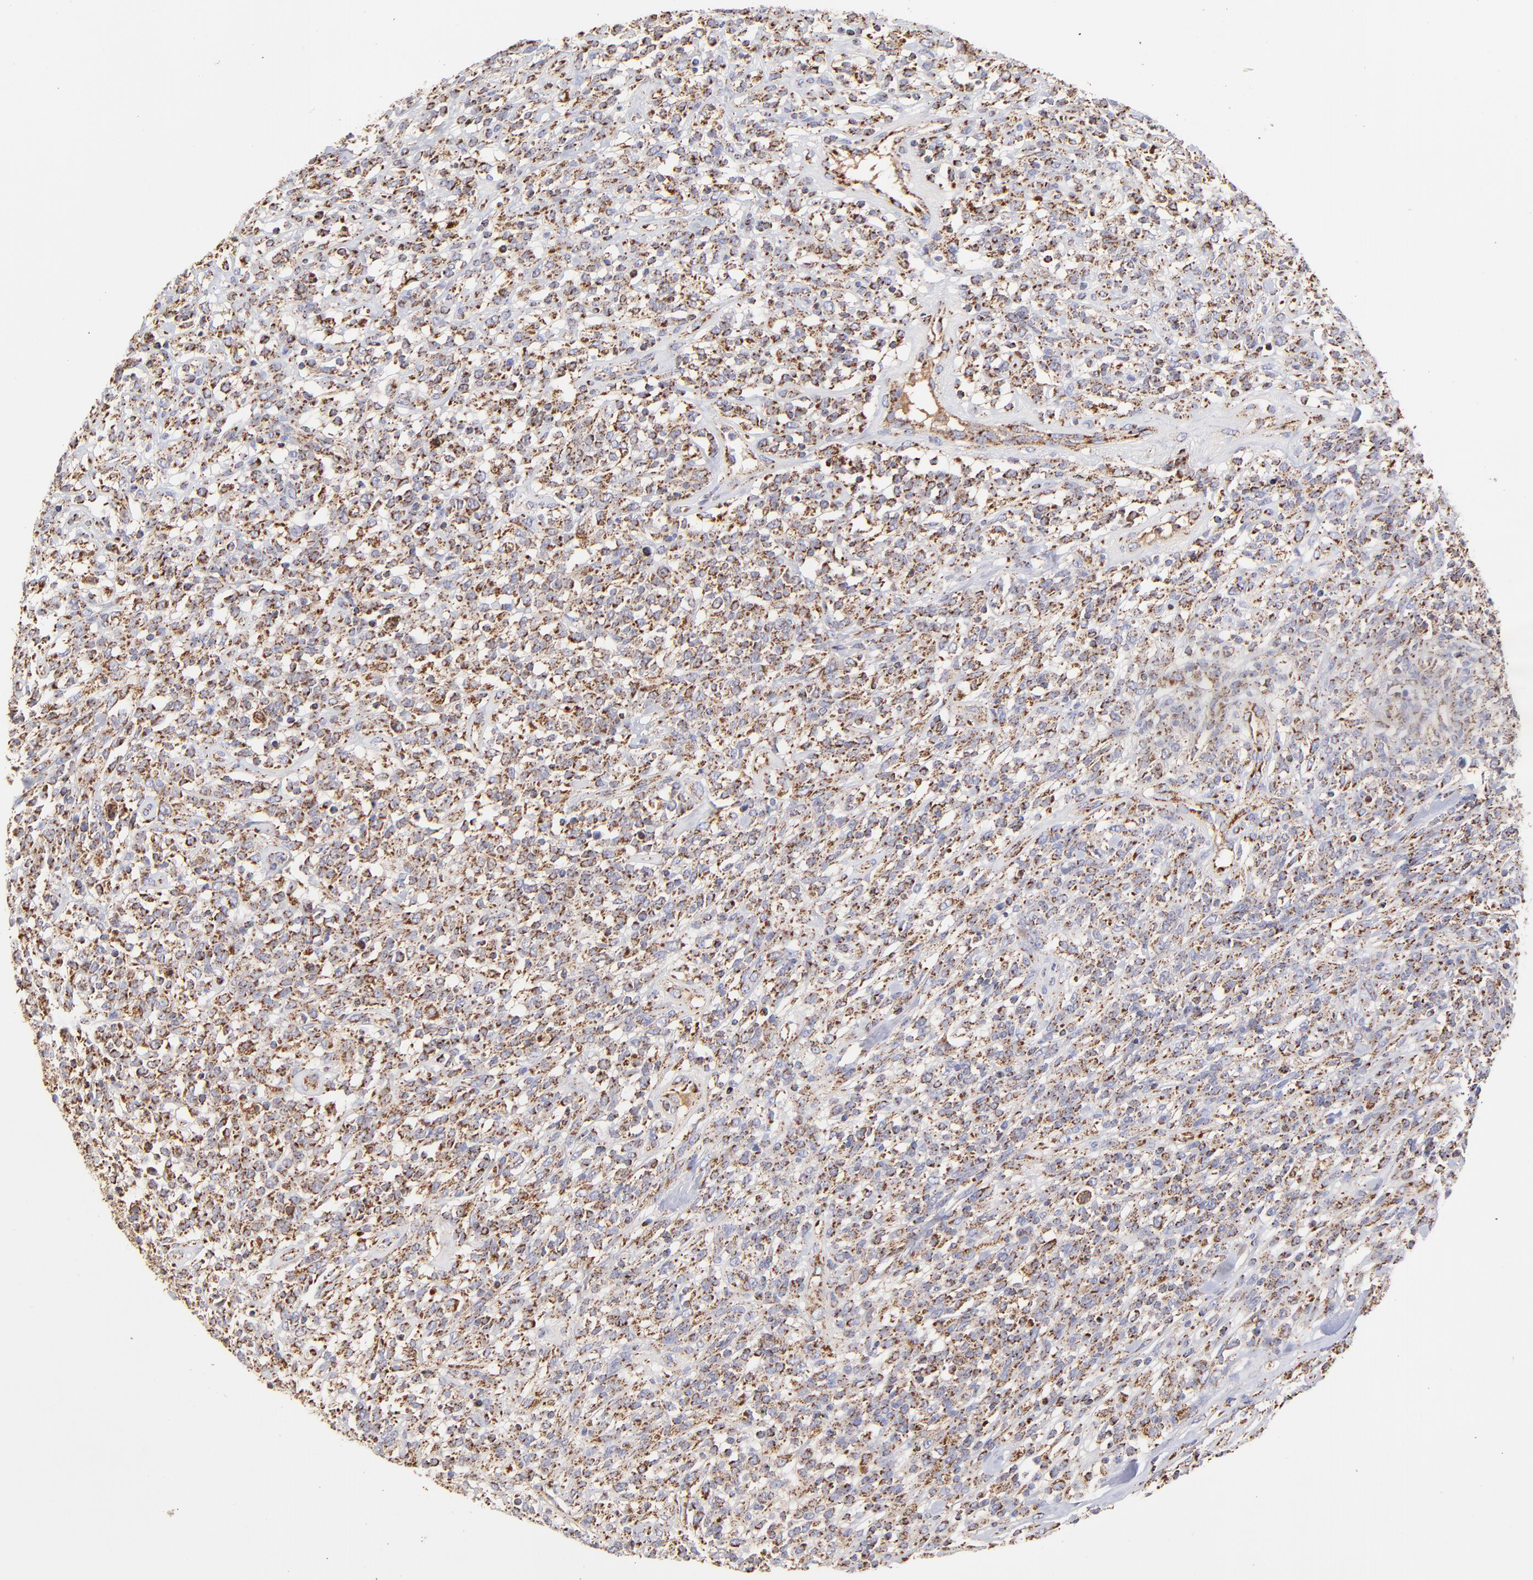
{"staining": {"intensity": "moderate", "quantity": ">75%", "location": "cytoplasmic/membranous"}, "tissue": "lymphoma", "cell_type": "Tumor cells", "image_type": "cancer", "snomed": [{"axis": "morphology", "description": "Malignant lymphoma, non-Hodgkin's type, High grade"}, {"axis": "topography", "description": "Lymph node"}], "caption": "A medium amount of moderate cytoplasmic/membranous expression is identified in about >75% of tumor cells in lymphoma tissue.", "gene": "ECH1", "patient": {"sex": "female", "age": 73}}